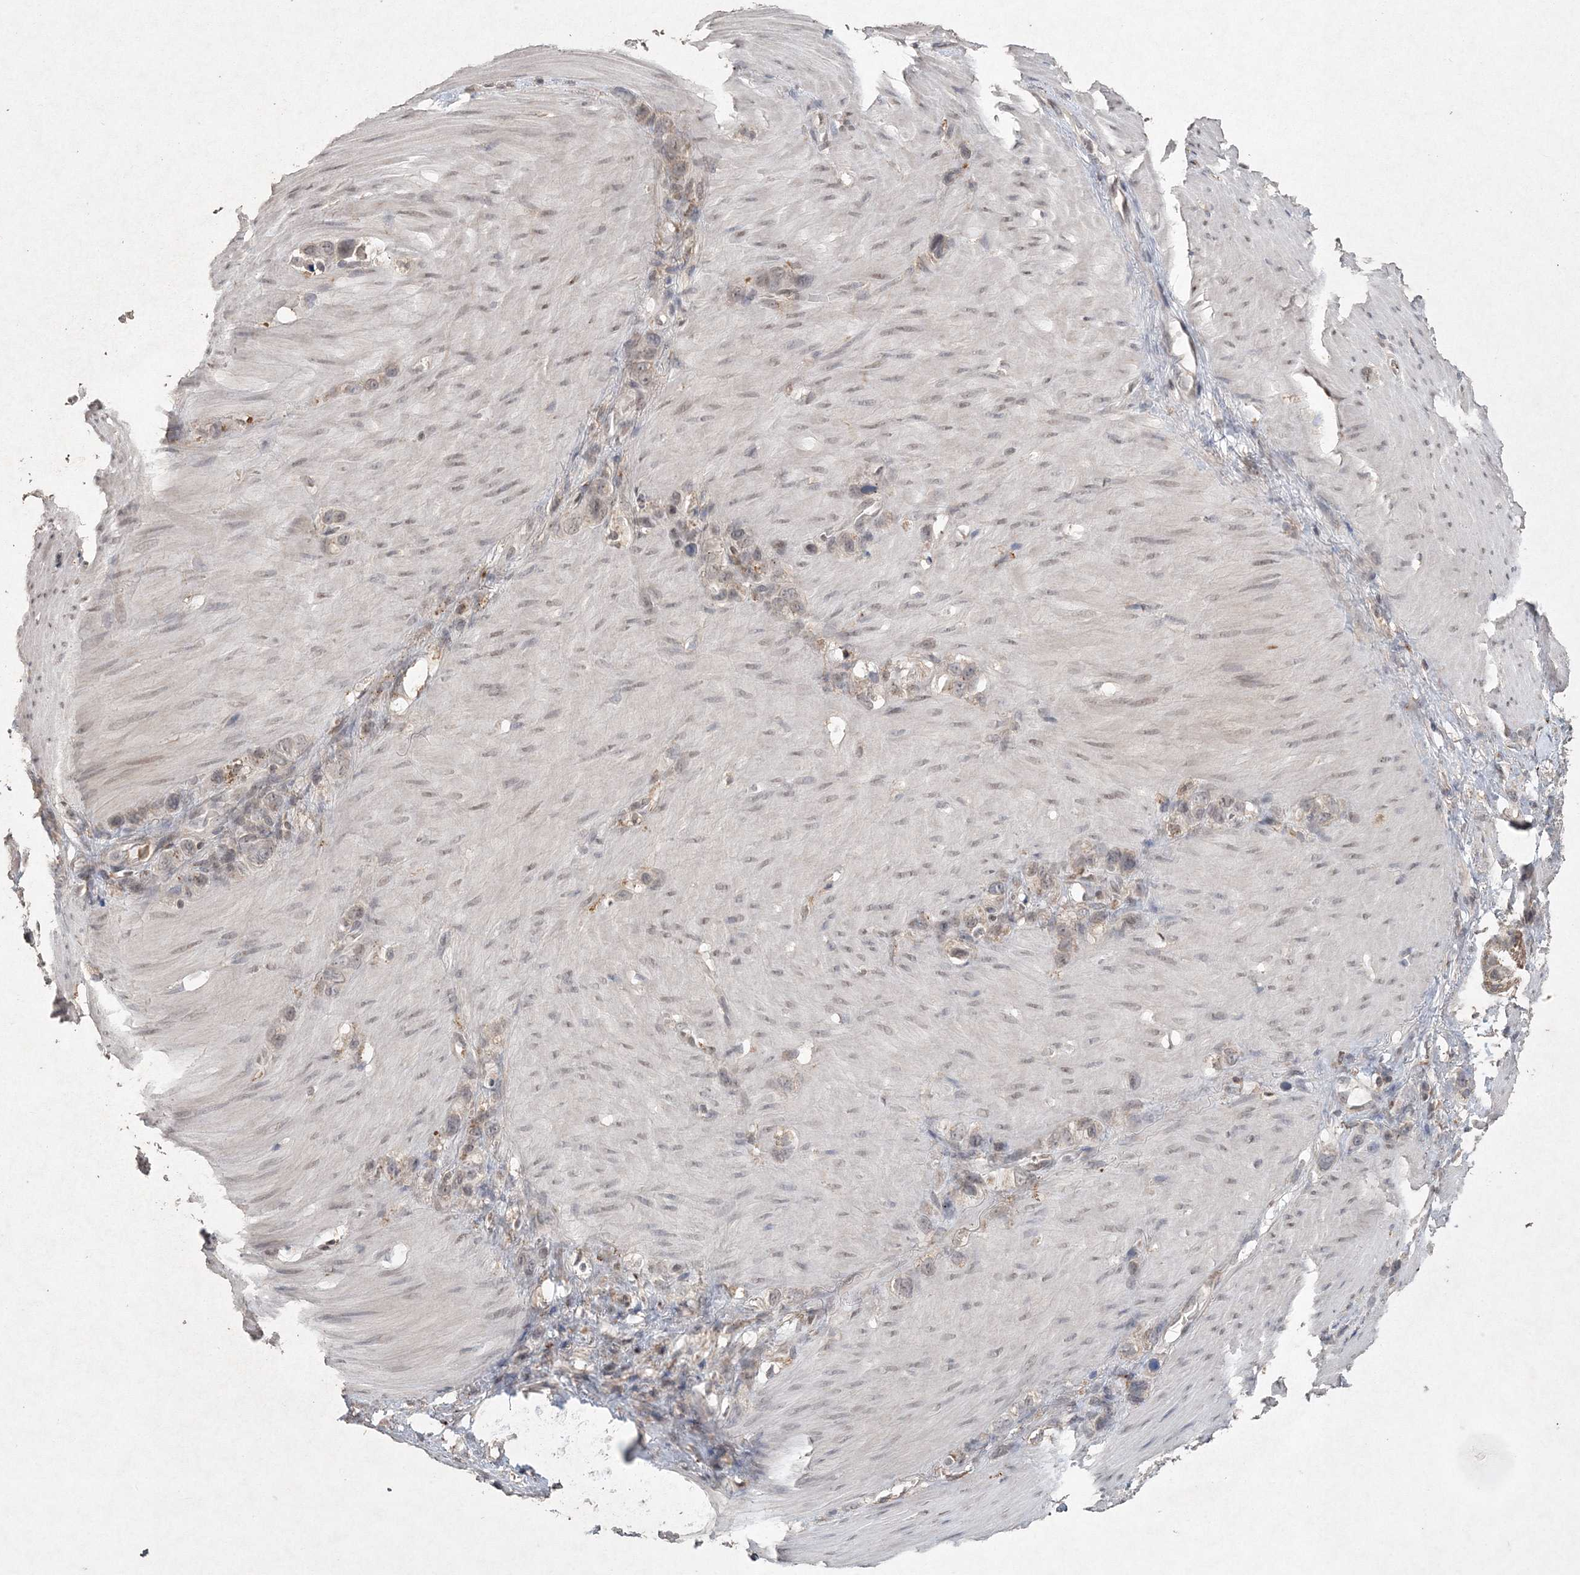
{"staining": {"intensity": "weak", "quantity": "25%-75%", "location": "cytoplasmic/membranous"}, "tissue": "stomach cancer", "cell_type": "Tumor cells", "image_type": "cancer", "snomed": [{"axis": "morphology", "description": "Normal tissue, NOS"}, {"axis": "morphology", "description": "Adenocarcinoma, NOS"}, {"axis": "morphology", "description": "Adenocarcinoma, High grade"}, {"axis": "topography", "description": "Stomach, upper"}, {"axis": "topography", "description": "Stomach"}], "caption": "An image of human stomach adenocarcinoma stained for a protein reveals weak cytoplasmic/membranous brown staining in tumor cells.", "gene": "UIMC1", "patient": {"sex": "female", "age": 65}}